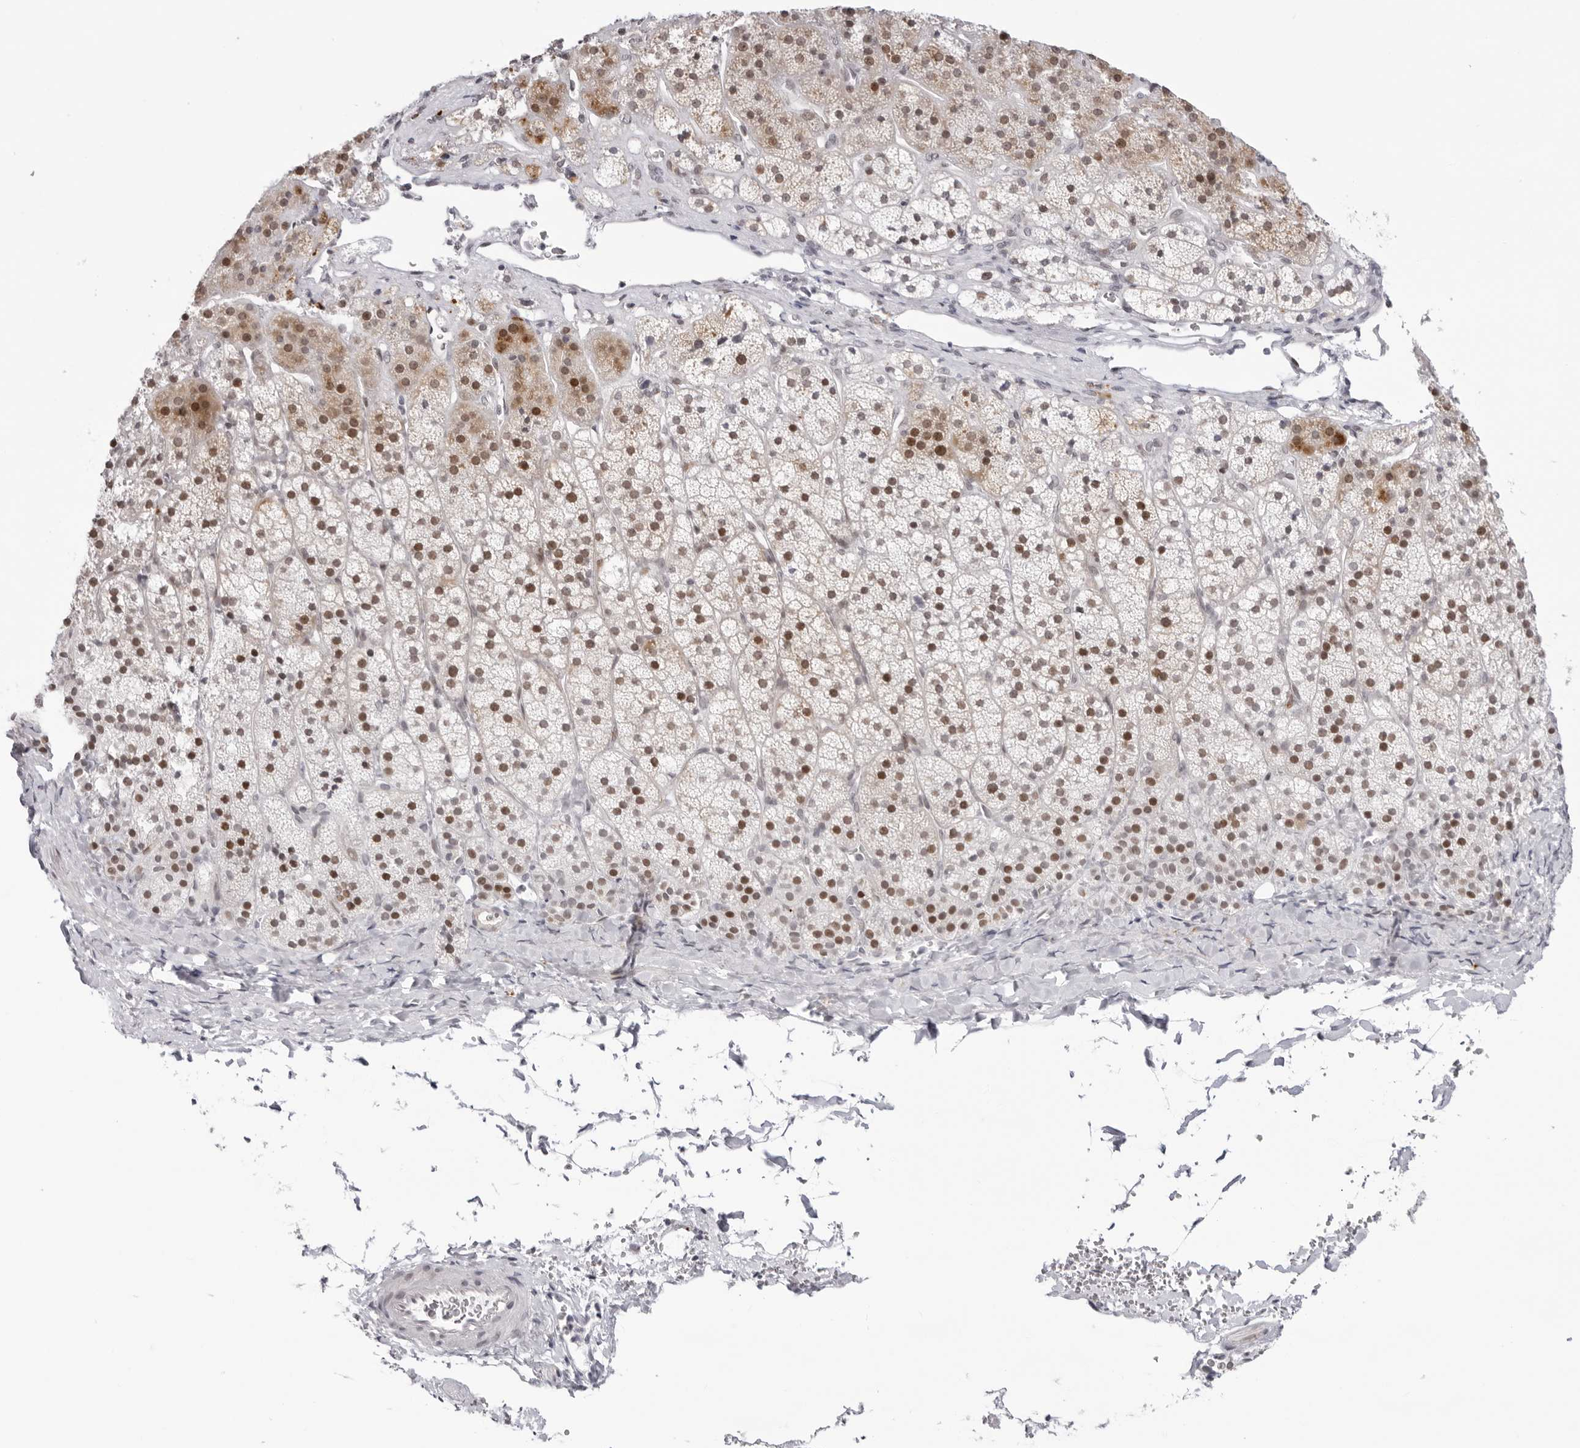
{"staining": {"intensity": "moderate", "quantity": ">75%", "location": "nuclear"}, "tissue": "adrenal gland", "cell_type": "Glandular cells", "image_type": "normal", "snomed": [{"axis": "morphology", "description": "Normal tissue, NOS"}, {"axis": "topography", "description": "Adrenal gland"}], "caption": "A photomicrograph showing moderate nuclear positivity in about >75% of glandular cells in benign adrenal gland, as visualized by brown immunohistochemical staining.", "gene": "NTPCR", "patient": {"sex": "female", "age": 44}}